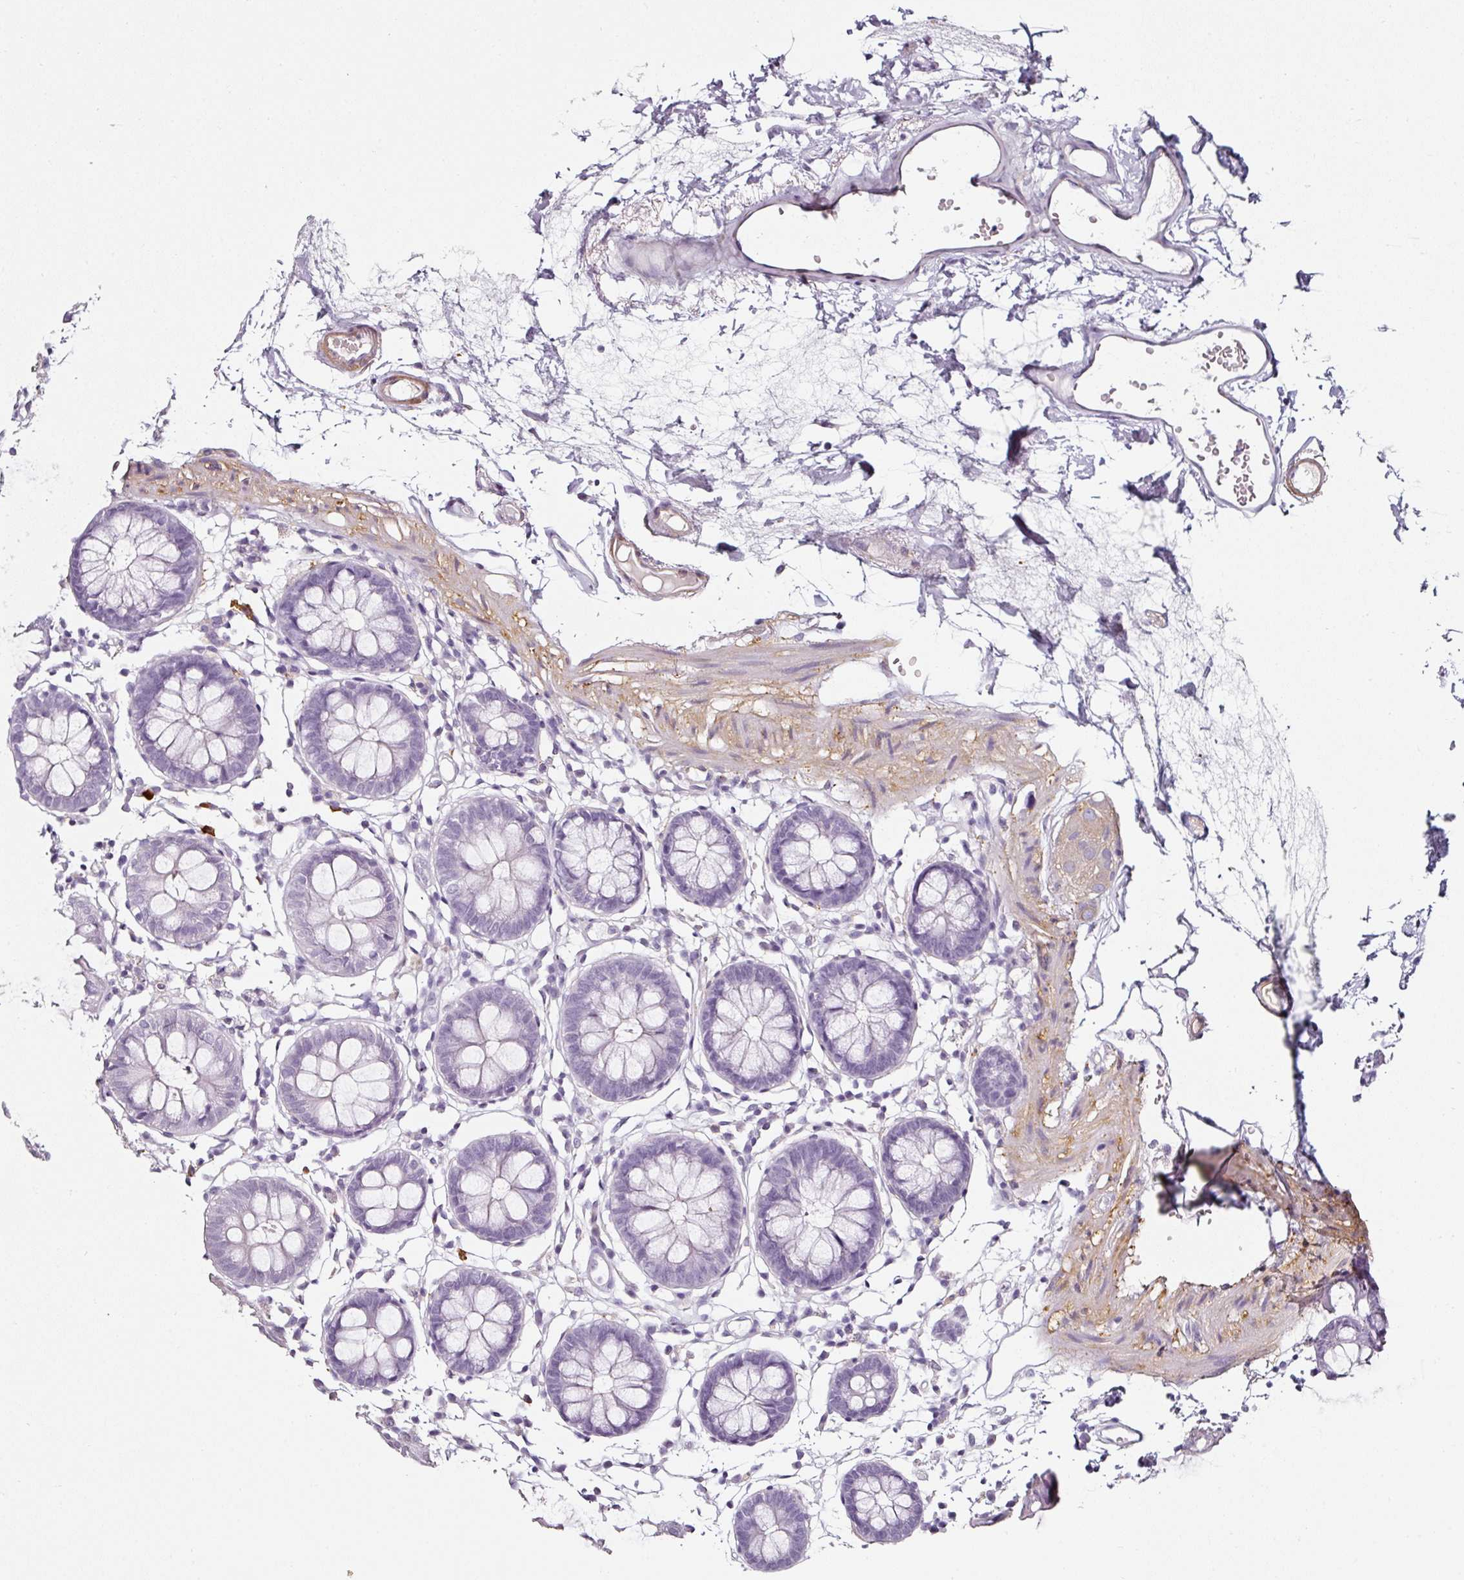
{"staining": {"intensity": "moderate", "quantity": ">75%", "location": "cytoplasmic/membranous"}, "tissue": "colon", "cell_type": "Endothelial cells", "image_type": "normal", "snomed": [{"axis": "morphology", "description": "Normal tissue, NOS"}, {"axis": "topography", "description": "Colon"}], "caption": "Endothelial cells exhibit medium levels of moderate cytoplasmic/membranous expression in approximately >75% of cells in normal colon.", "gene": "CAP2", "patient": {"sex": "female", "age": 84}}